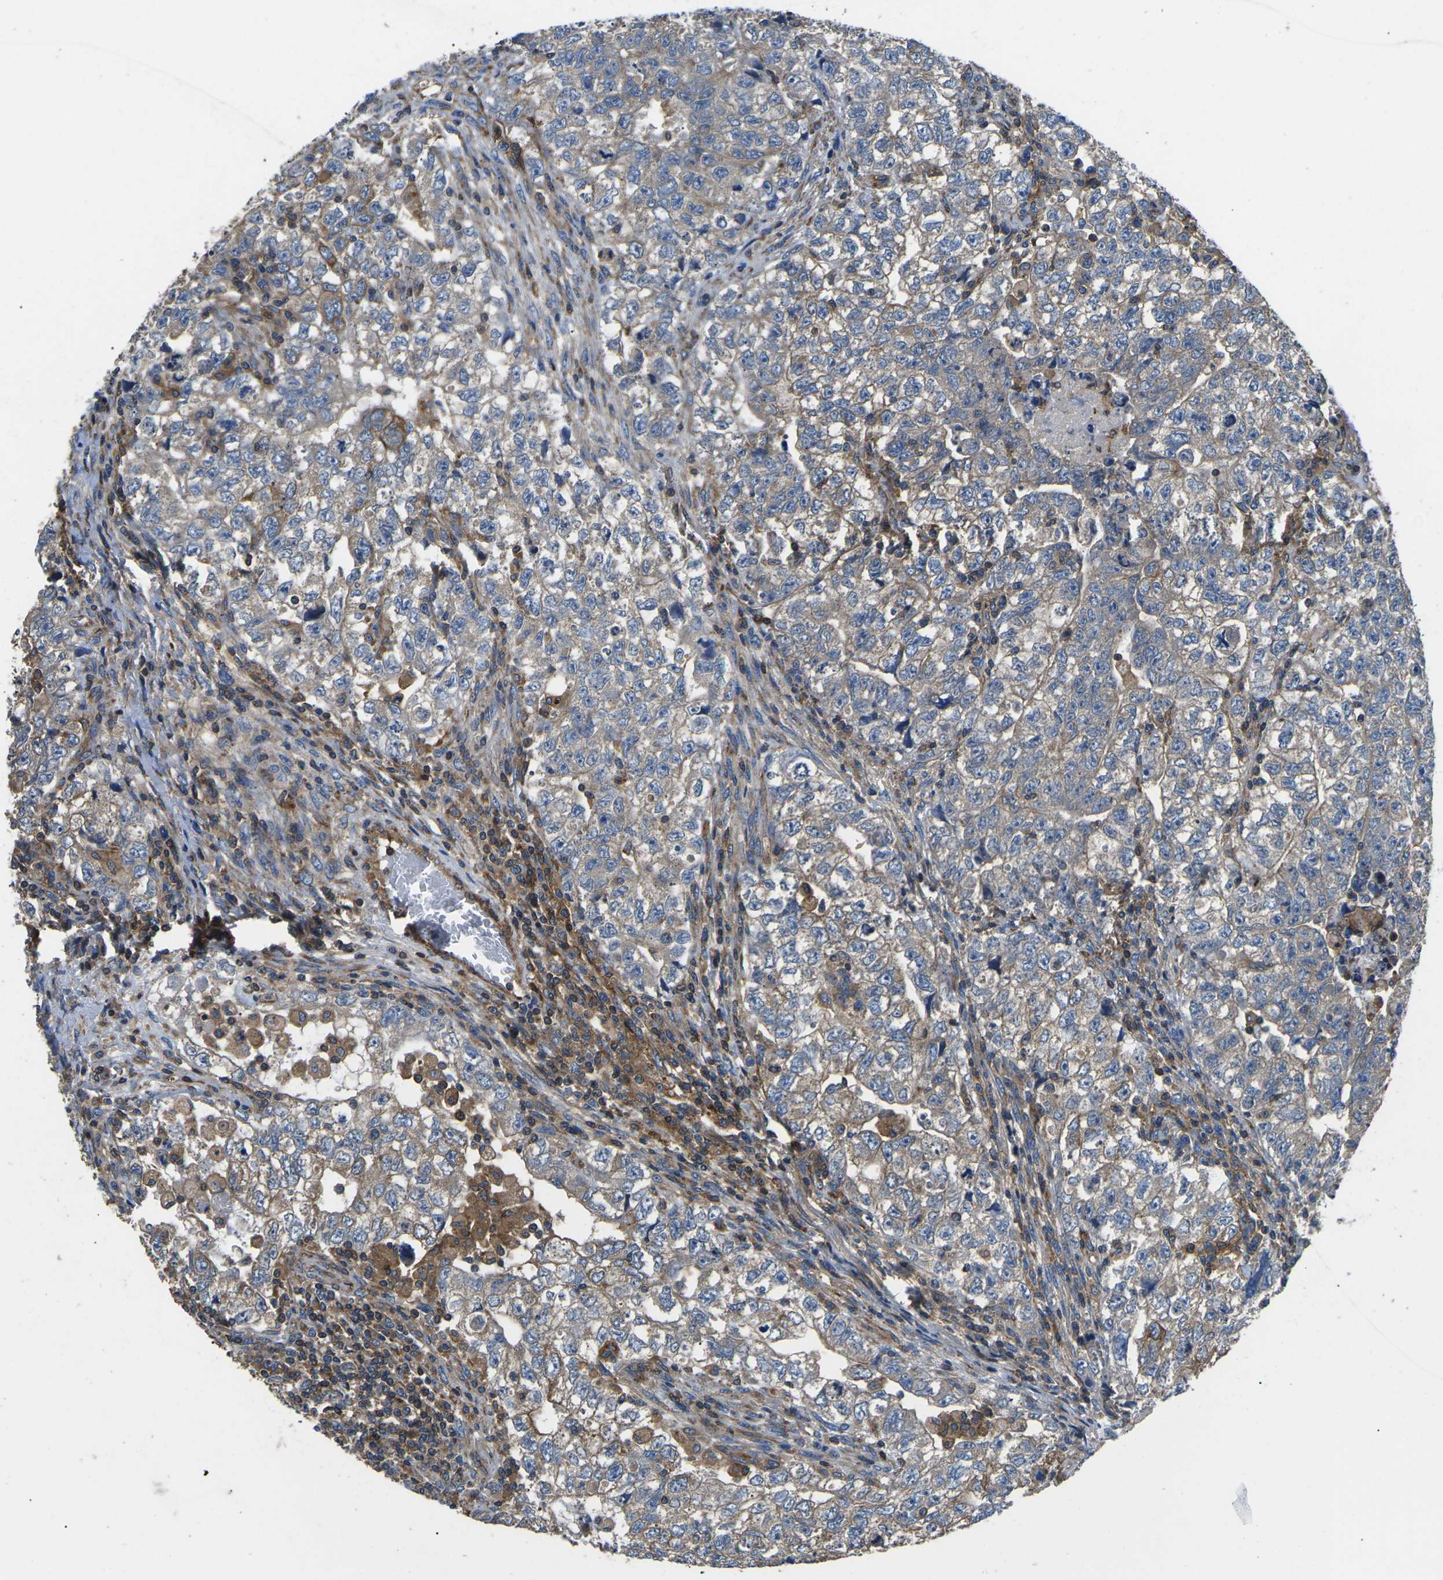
{"staining": {"intensity": "weak", "quantity": ">75%", "location": "cytoplasmic/membranous"}, "tissue": "testis cancer", "cell_type": "Tumor cells", "image_type": "cancer", "snomed": [{"axis": "morphology", "description": "Carcinoma, Embryonal, NOS"}, {"axis": "topography", "description": "Testis"}], "caption": "Embryonal carcinoma (testis) tissue demonstrates weak cytoplasmic/membranous positivity in approximately >75% of tumor cells", "gene": "KCNJ15", "patient": {"sex": "male", "age": 36}}